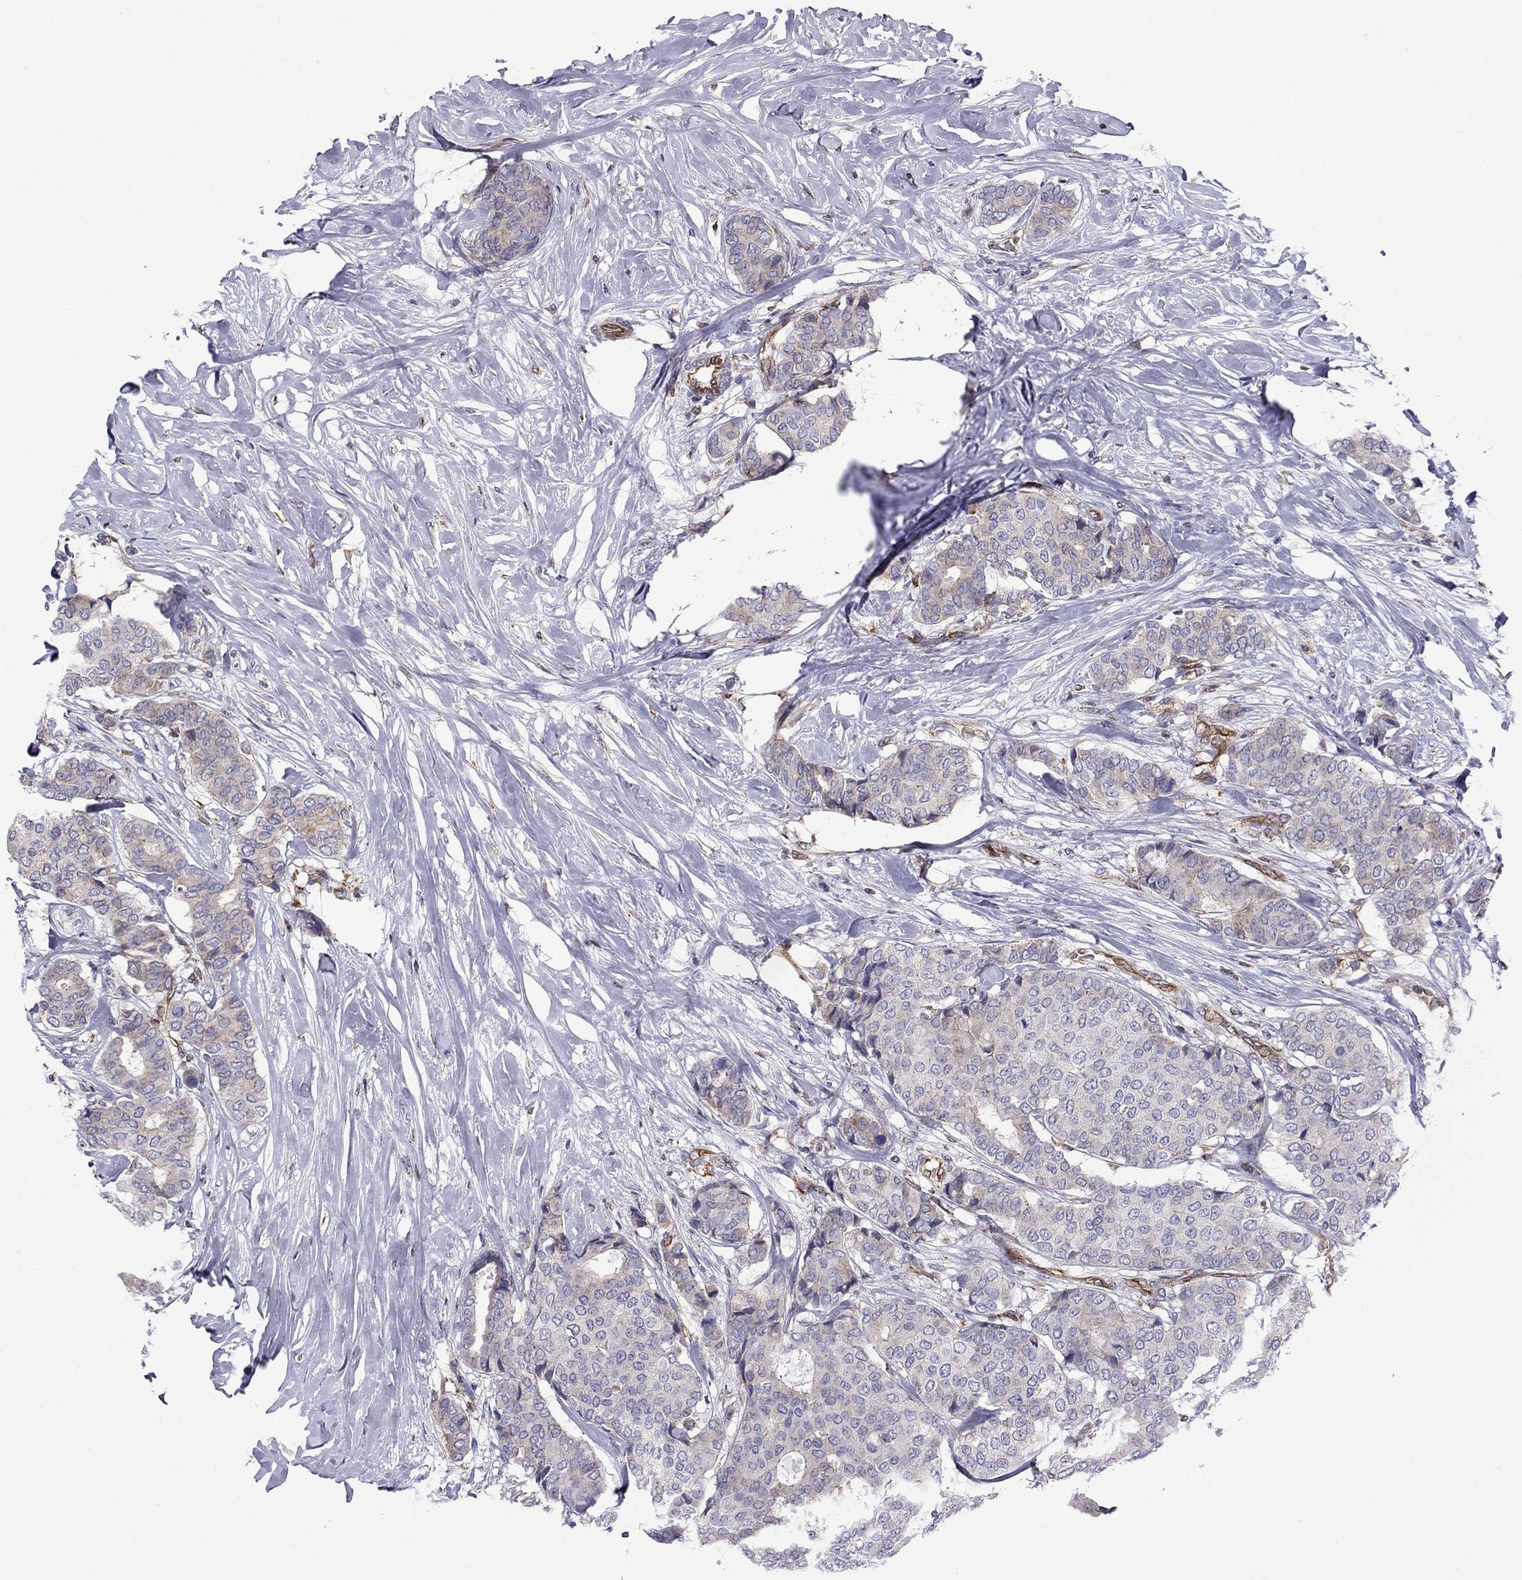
{"staining": {"intensity": "negative", "quantity": "none", "location": "none"}, "tissue": "breast cancer", "cell_type": "Tumor cells", "image_type": "cancer", "snomed": [{"axis": "morphology", "description": "Duct carcinoma"}, {"axis": "topography", "description": "Breast"}], "caption": "A histopathology image of breast infiltrating ductal carcinoma stained for a protein exhibits no brown staining in tumor cells.", "gene": "GNAL", "patient": {"sex": "female", "age": 75}}